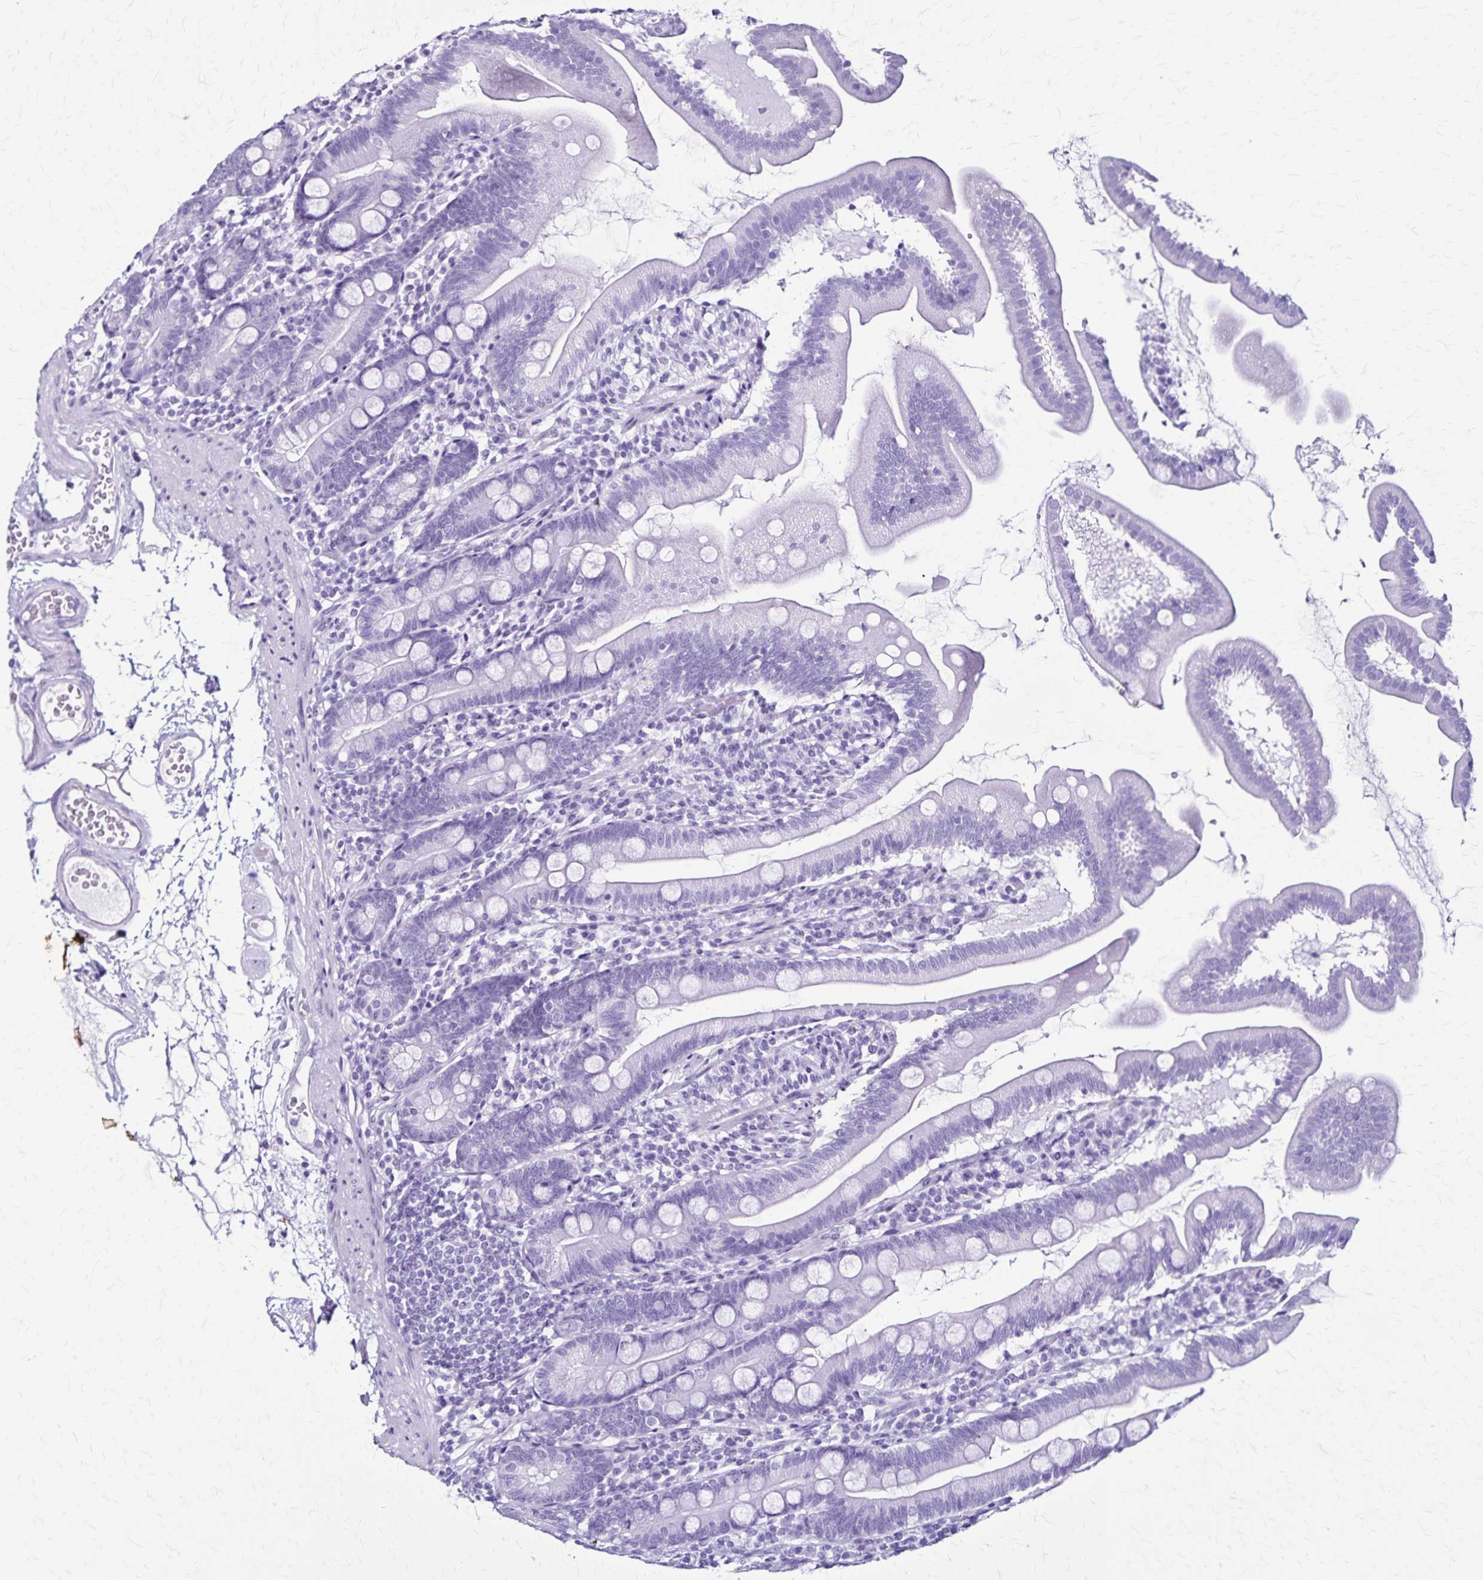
{"staining": {"intensity": "negative", "quantity": "none", "location": "none"}, "tissue": "duodenum", "cell_type": "Glandular cells", "image_type": "normal", "snomed": [{"axis": "morphology", "description": "Normal tissue, NOS"}, {"axis": "topography", "description": "Duodenum"}], "caption": "Protein analysis of unremarkable duodenum reveals no significant expression in glandular cells. (Stains: DAB immunohistochemistry with hematoxylin counter stain, Microscopy: brightfield microscopy at high magnification).", "gene": "KRT2", "patient": {"sex": "female", "age": 67}}